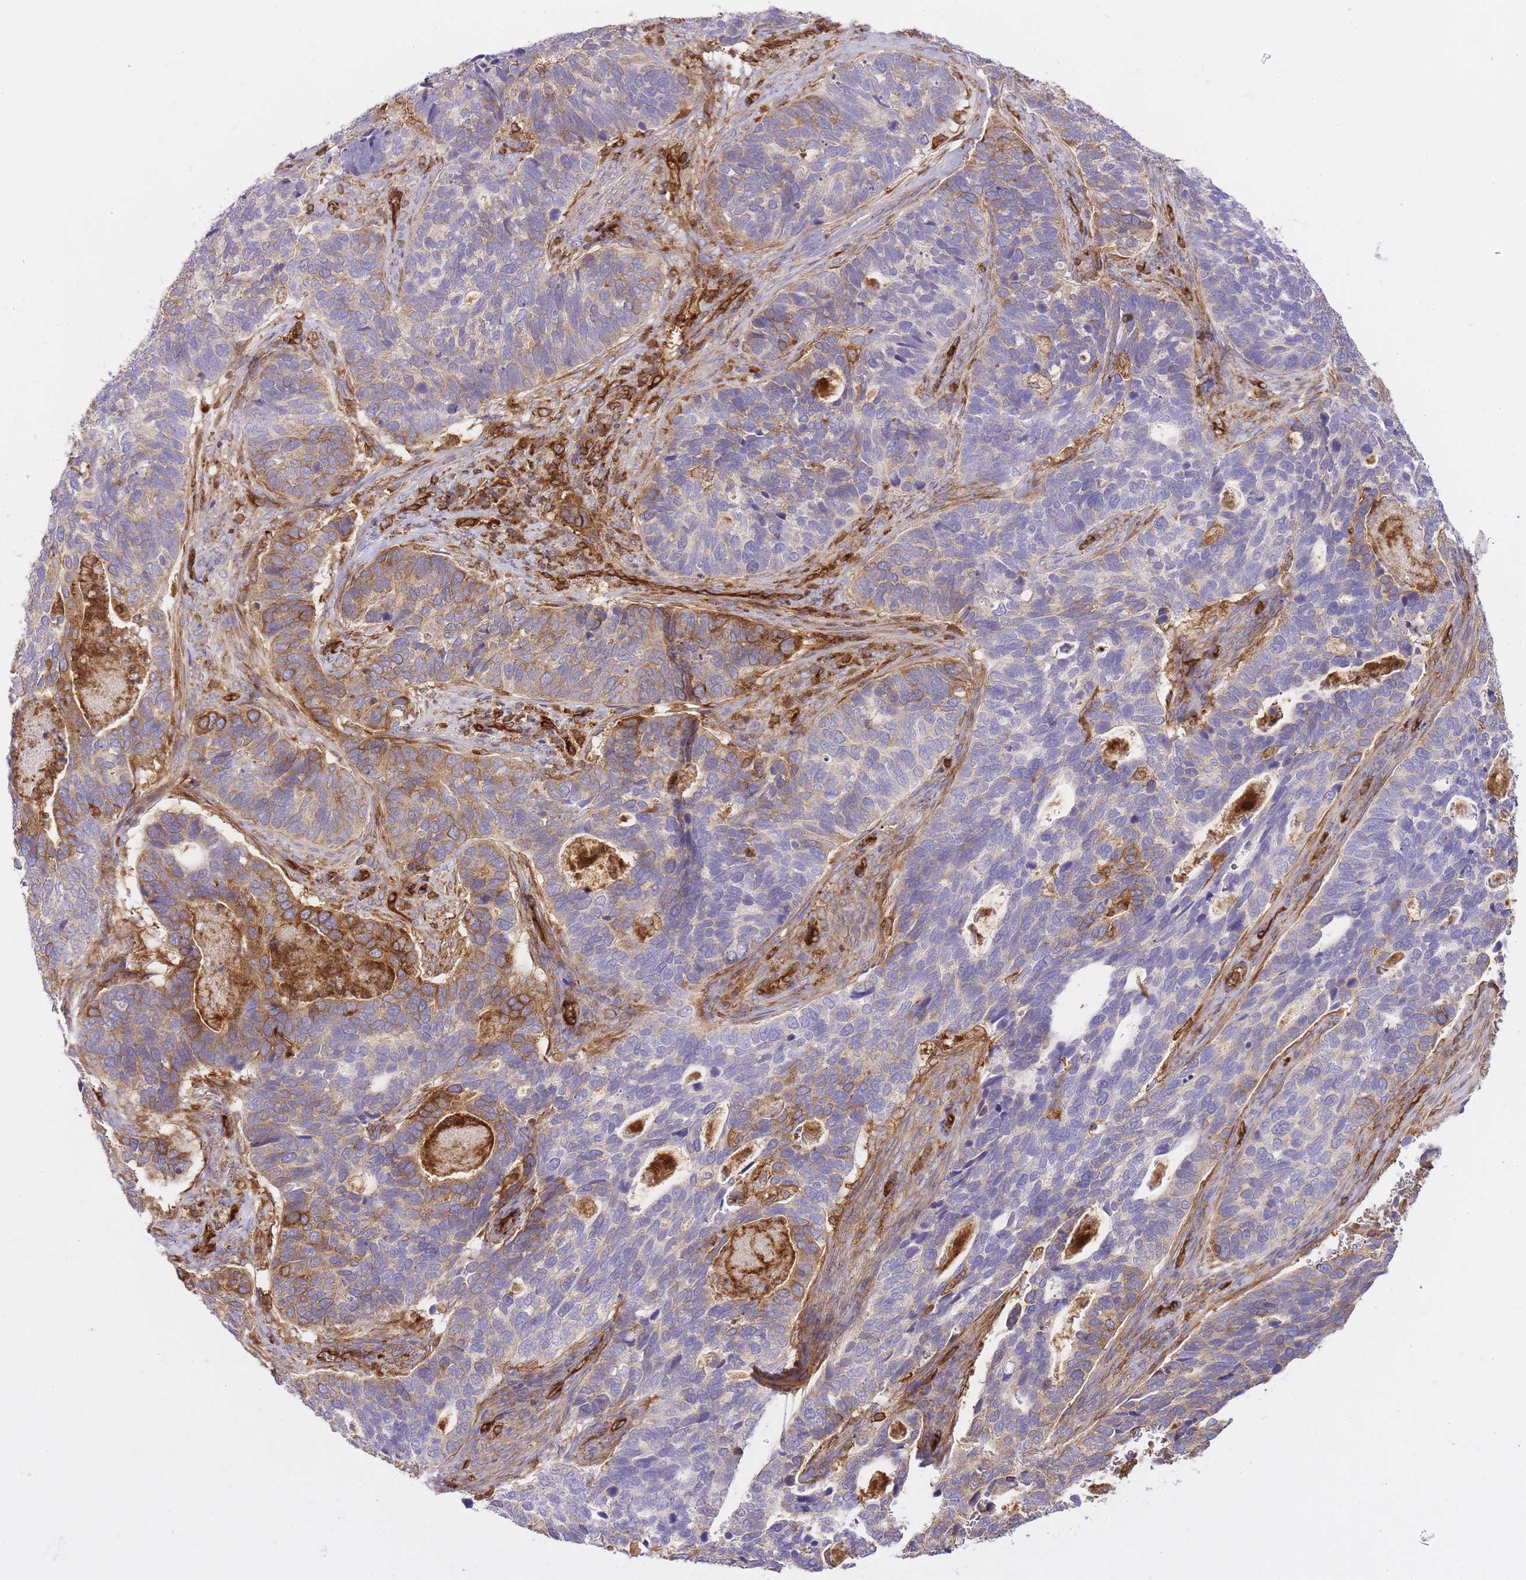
{"staining": {"intensity": "strong", "quantity": "<25%", "location": "cytoplasmic/membranous"}, "tissue": "cervical cancer", "cell_type": "Tumor cells", "image_type": "cancer", "snomed": [{"axis": "morphology", "description": "Squamous cell carcinoma, NOS"}, {"axis": "topography", "description": "Cervix"}], "caption": "This is a micrograph of immunohistochemistry staining of cervical cancer (squamous cell carcinoma), which shows strong staining in the cytoplasmic/membranous of tumor cells.", "gene": "MSN", "patient": {"sex": "female", "age": 38}}